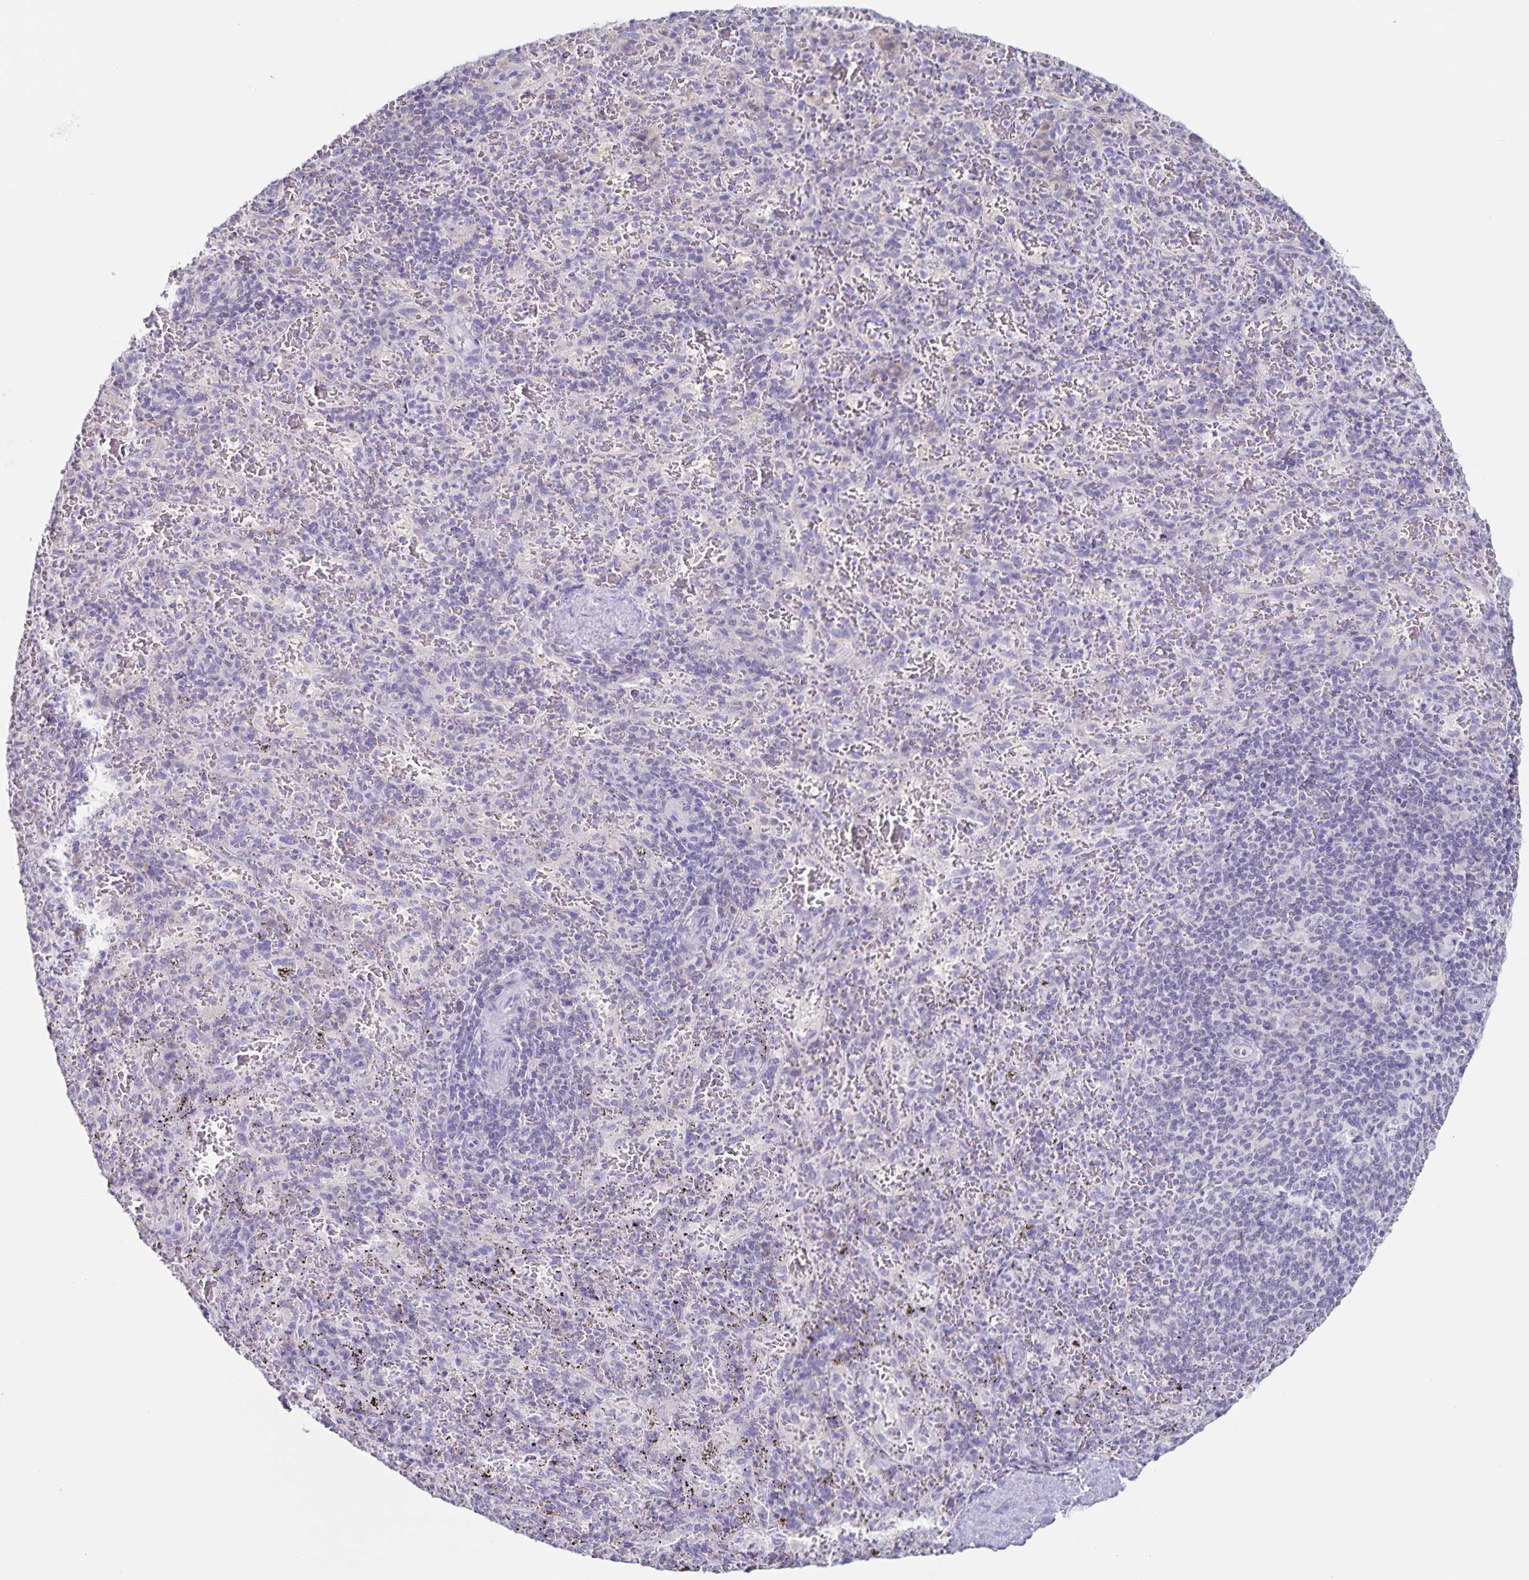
{"staining": {"intensity": "negative", "quantity": "none", "location": "none"}, "tissue": "spleen", "cell_type": "Cells in red pulp", "image_type": "normal", "snomed": [{"axis": "morphology", "description": "Normal tissue, NOS"}, {"axis": "topography", "description": "Spleen"}], "caption": "Immunohistochemical staining of normal human spleen exhibits no significant staining in cells in red pulp.", "gene": "RPL36A", "patient": {"sex": "male", "age": 57}}